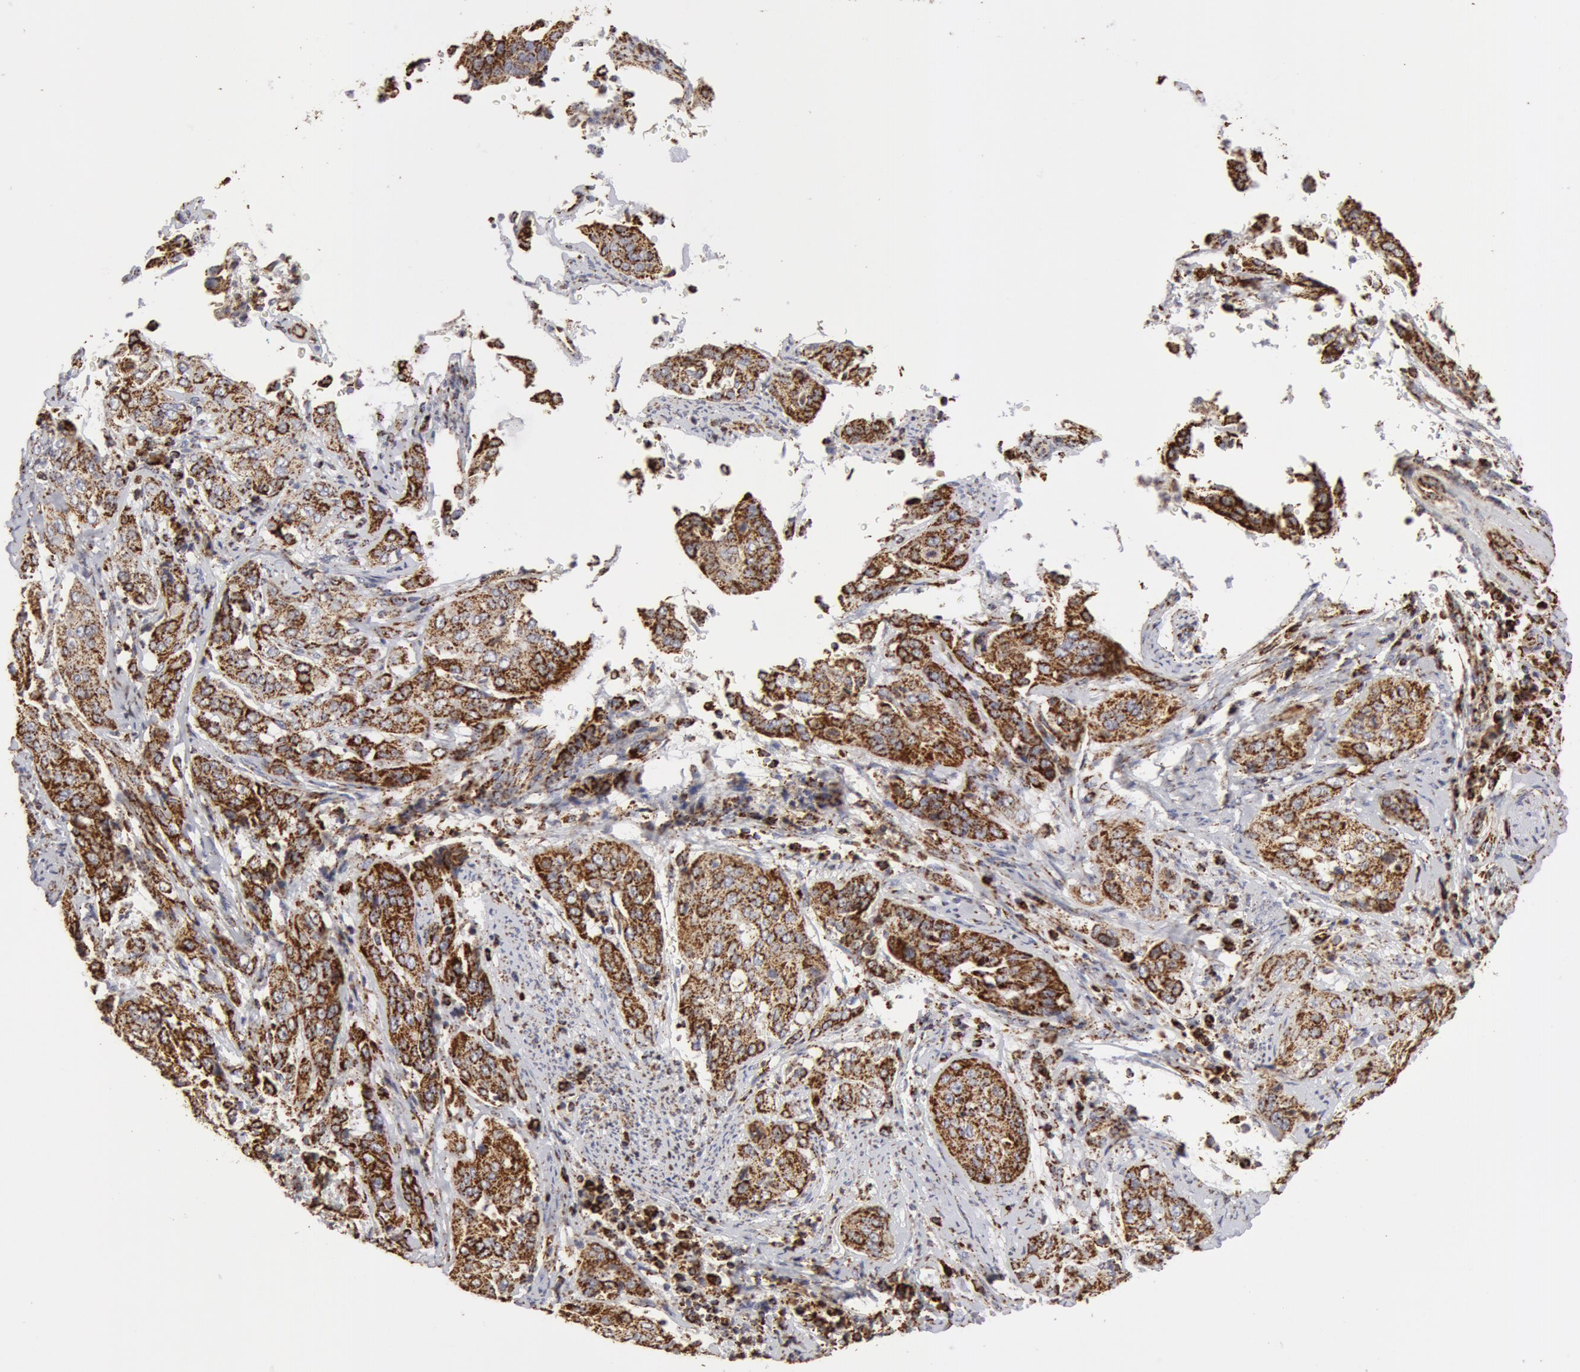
{"staining": {"intensity": "strong", "quantity": ">75%", "location": "cytoplasmic/membranous"}, "tissue": "cervical cancer", "cell_type": "Tumor cells", "image_type": "cancer", "snomed": [{"axis": "morphology", "description": "Squamous cell carcinoma, NOS"}, {"axis": "topography", "description": "Cervix"}], "caption": "There is high levels of strong cytoplasmic/membranous staining in tumor cells of cervical squamous cell carcinoma, as demonstrated by immunohistochemical staining (brown color).", "gene": "ATP5F1B", "patient": {"sex": "female", "age": 41}}